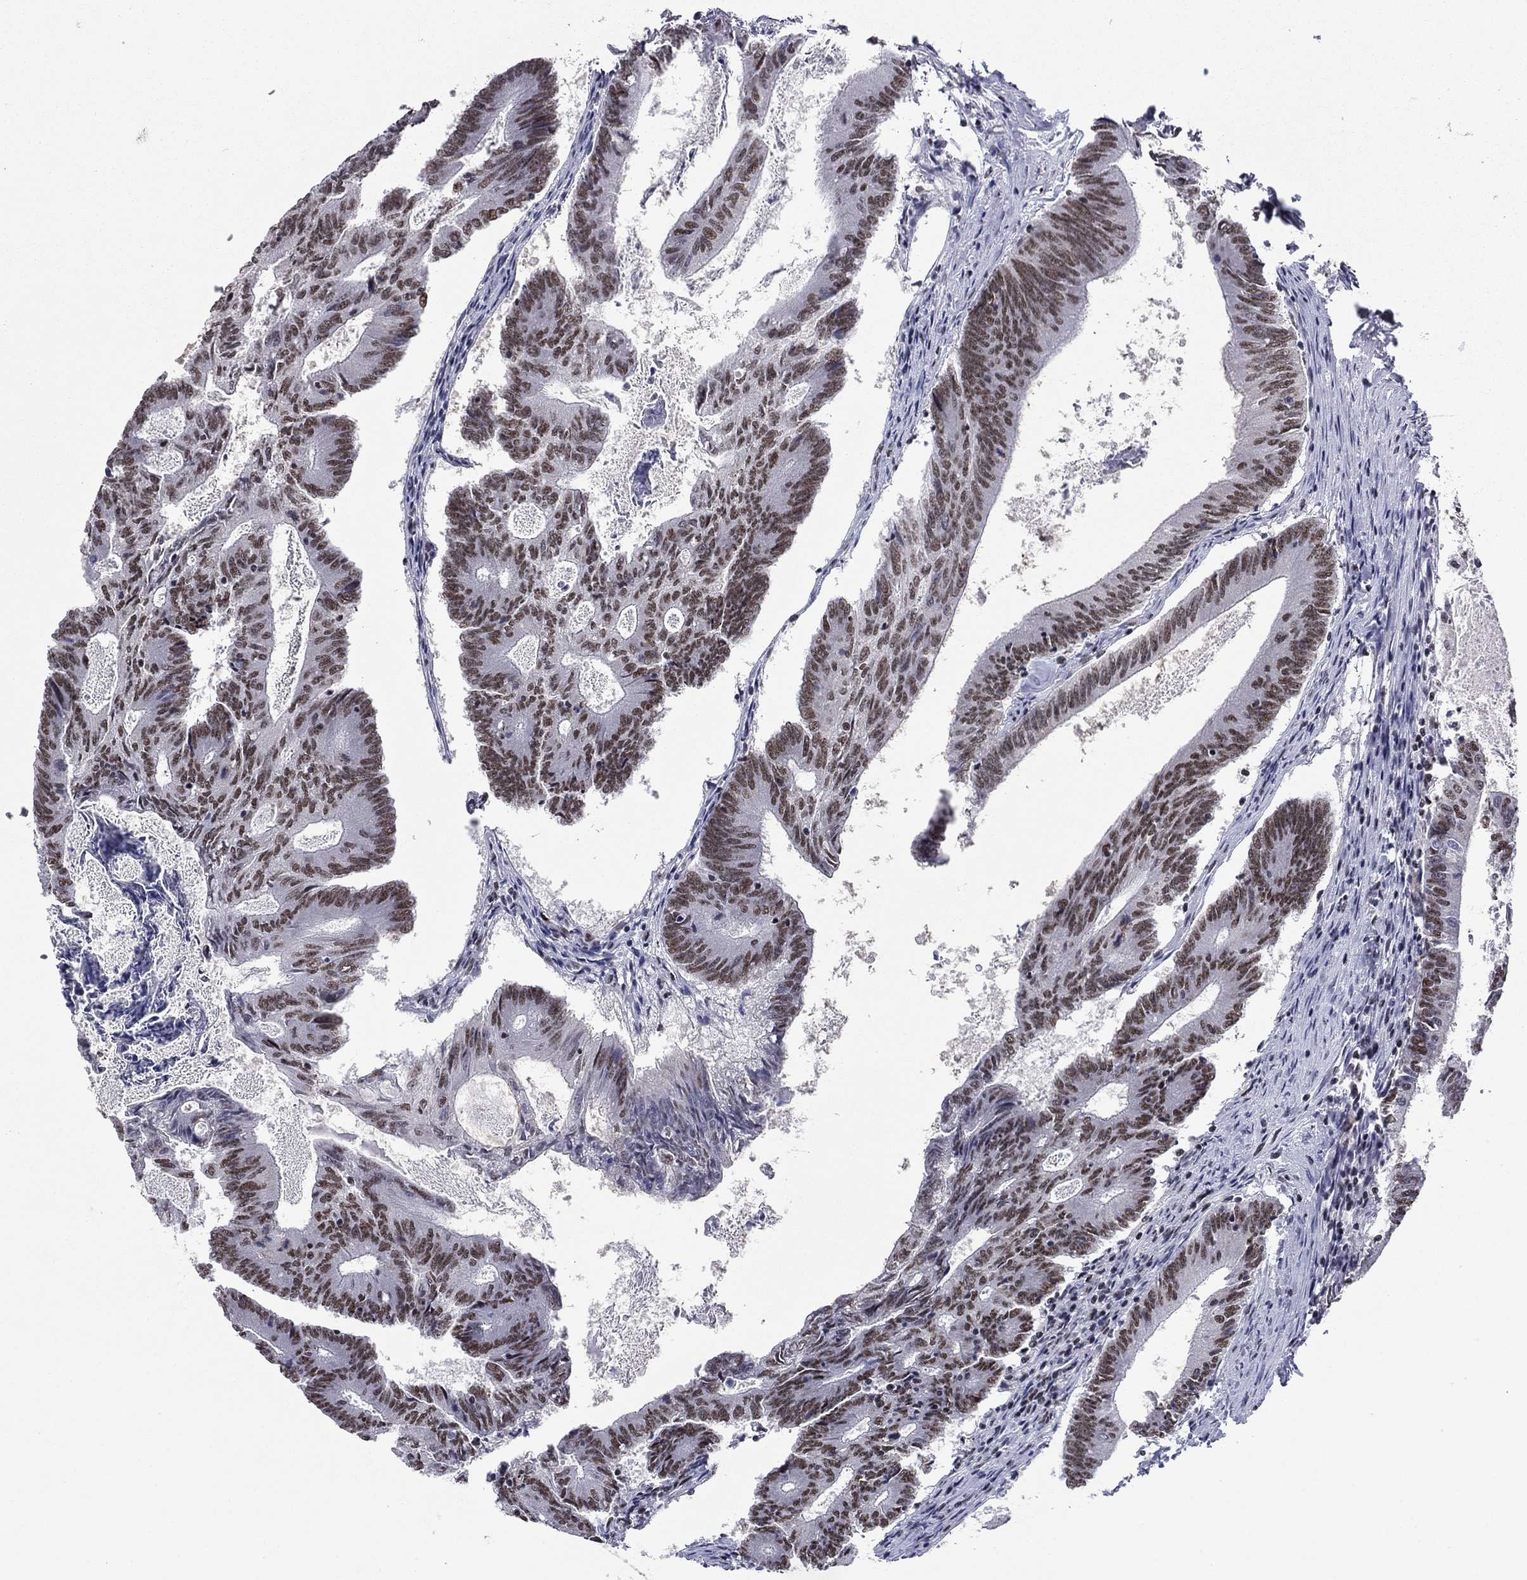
{"staining": {"intensity": "moderate", "quantity": "25%-75%", "location": "nuclear"}, "tissue": "colorectal cancer", "cell_type": "Tumor cells", "image_type": "cancer", "snomed": [{"axis": "morphology", "description": "Adenocarcinoma, NOS"}, {"axis": "topography", "description": "Colon"}], "caption": "An immunohistochemistry micrograph of tumor tissue is shown. Protein staining in brown highlights moderate nuclear positivity in adenocarcinoma (colorectal) within tumor cells. (DAB IHC with brightfield microscopy, high magnification).", "gene": "ETV5", "patient": {"sex": "female", "age": 70}}